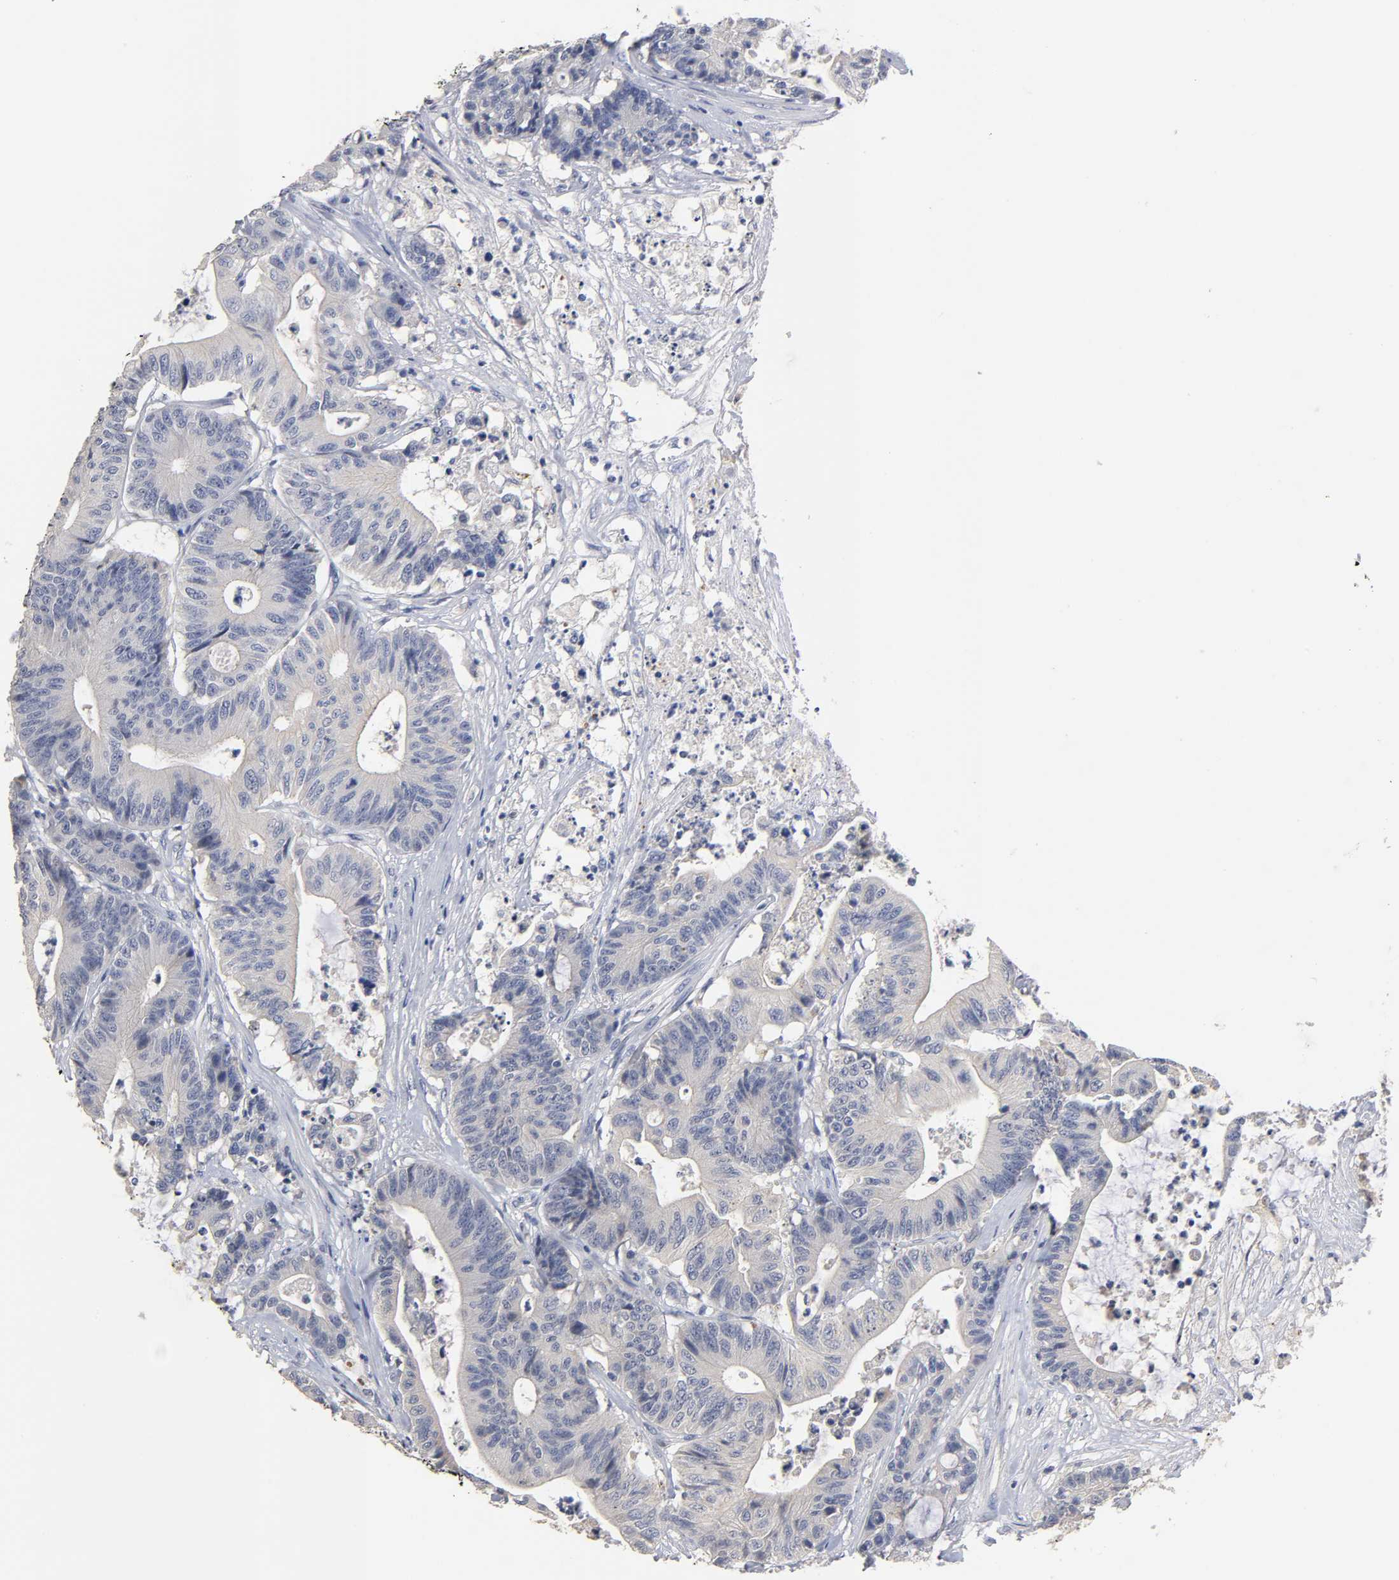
{"staining": {"intensity": "negative", "quantity": "none", "location": "none"}, "tissue": "colorectal cancer", "cell_type": "Tumor cells", "image_type": "cancer", "snomed": [{"axis": "morphology", "description": "Adenocarcinoma, NOS"}, {"axis": "topography", "description": "Colon"}], "caption": "Tumor cells are negative for brown protein staining in colorectal adenocarcinoma.", "gene": "OVOL1", "patient": {"sex": "female", "age": 84}}